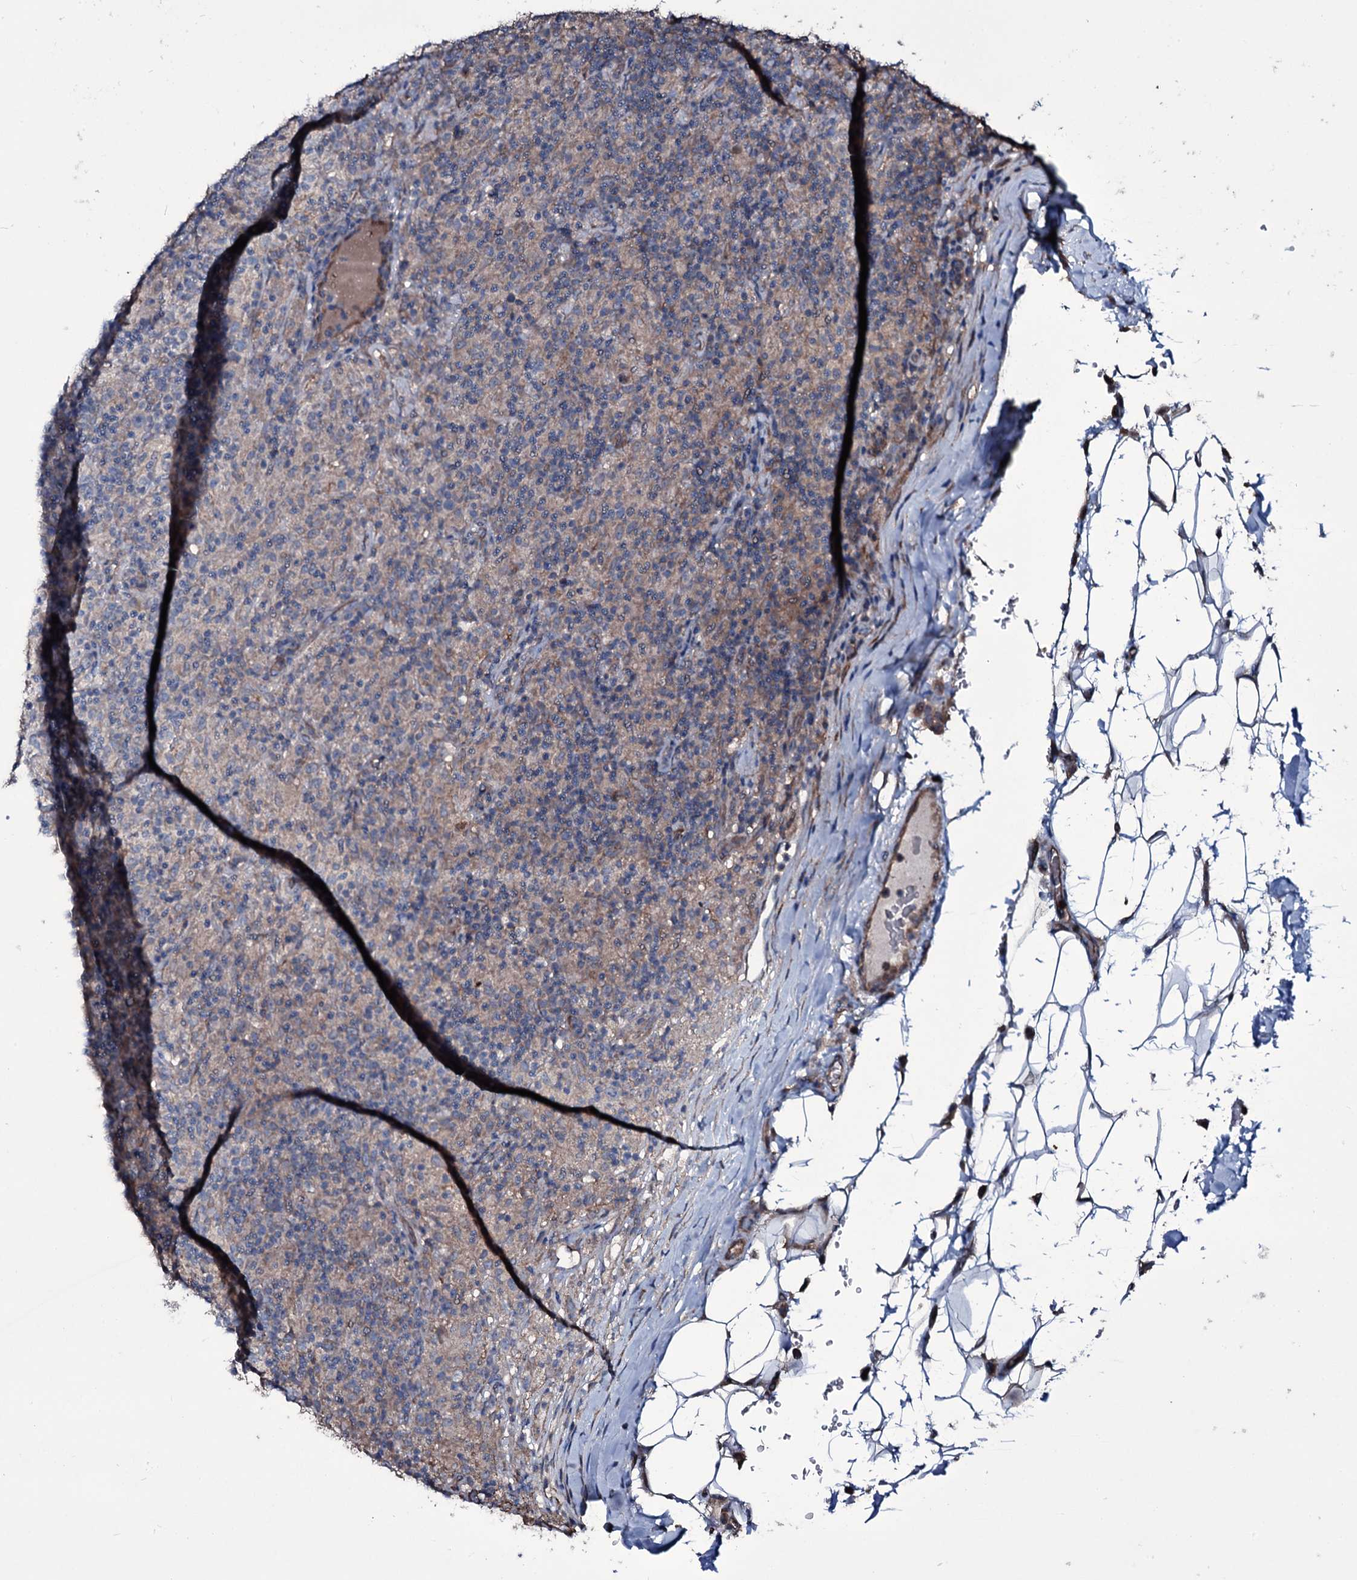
{"staining": {"intensity": "negative", "quantity": "none", "location": "none"}, "tissue": "lymphoma", "cell_type": "Tumor cells", "image_type": "cancer", "snomed": [{"axis": "morphology", "description": "Hodgkin's disease, NOS"}, {"axis": "topography", "description": "Lymph node"}], "caption": "Immunohistochemistry (IHC) of lymphoma demonstrates no expression in tumor cells. (Immunohistochemistry (IHC), brightfield microscopy, high magnification).", "gene": "WIPF3", "patient": {"sex": "male", "age": 70}}